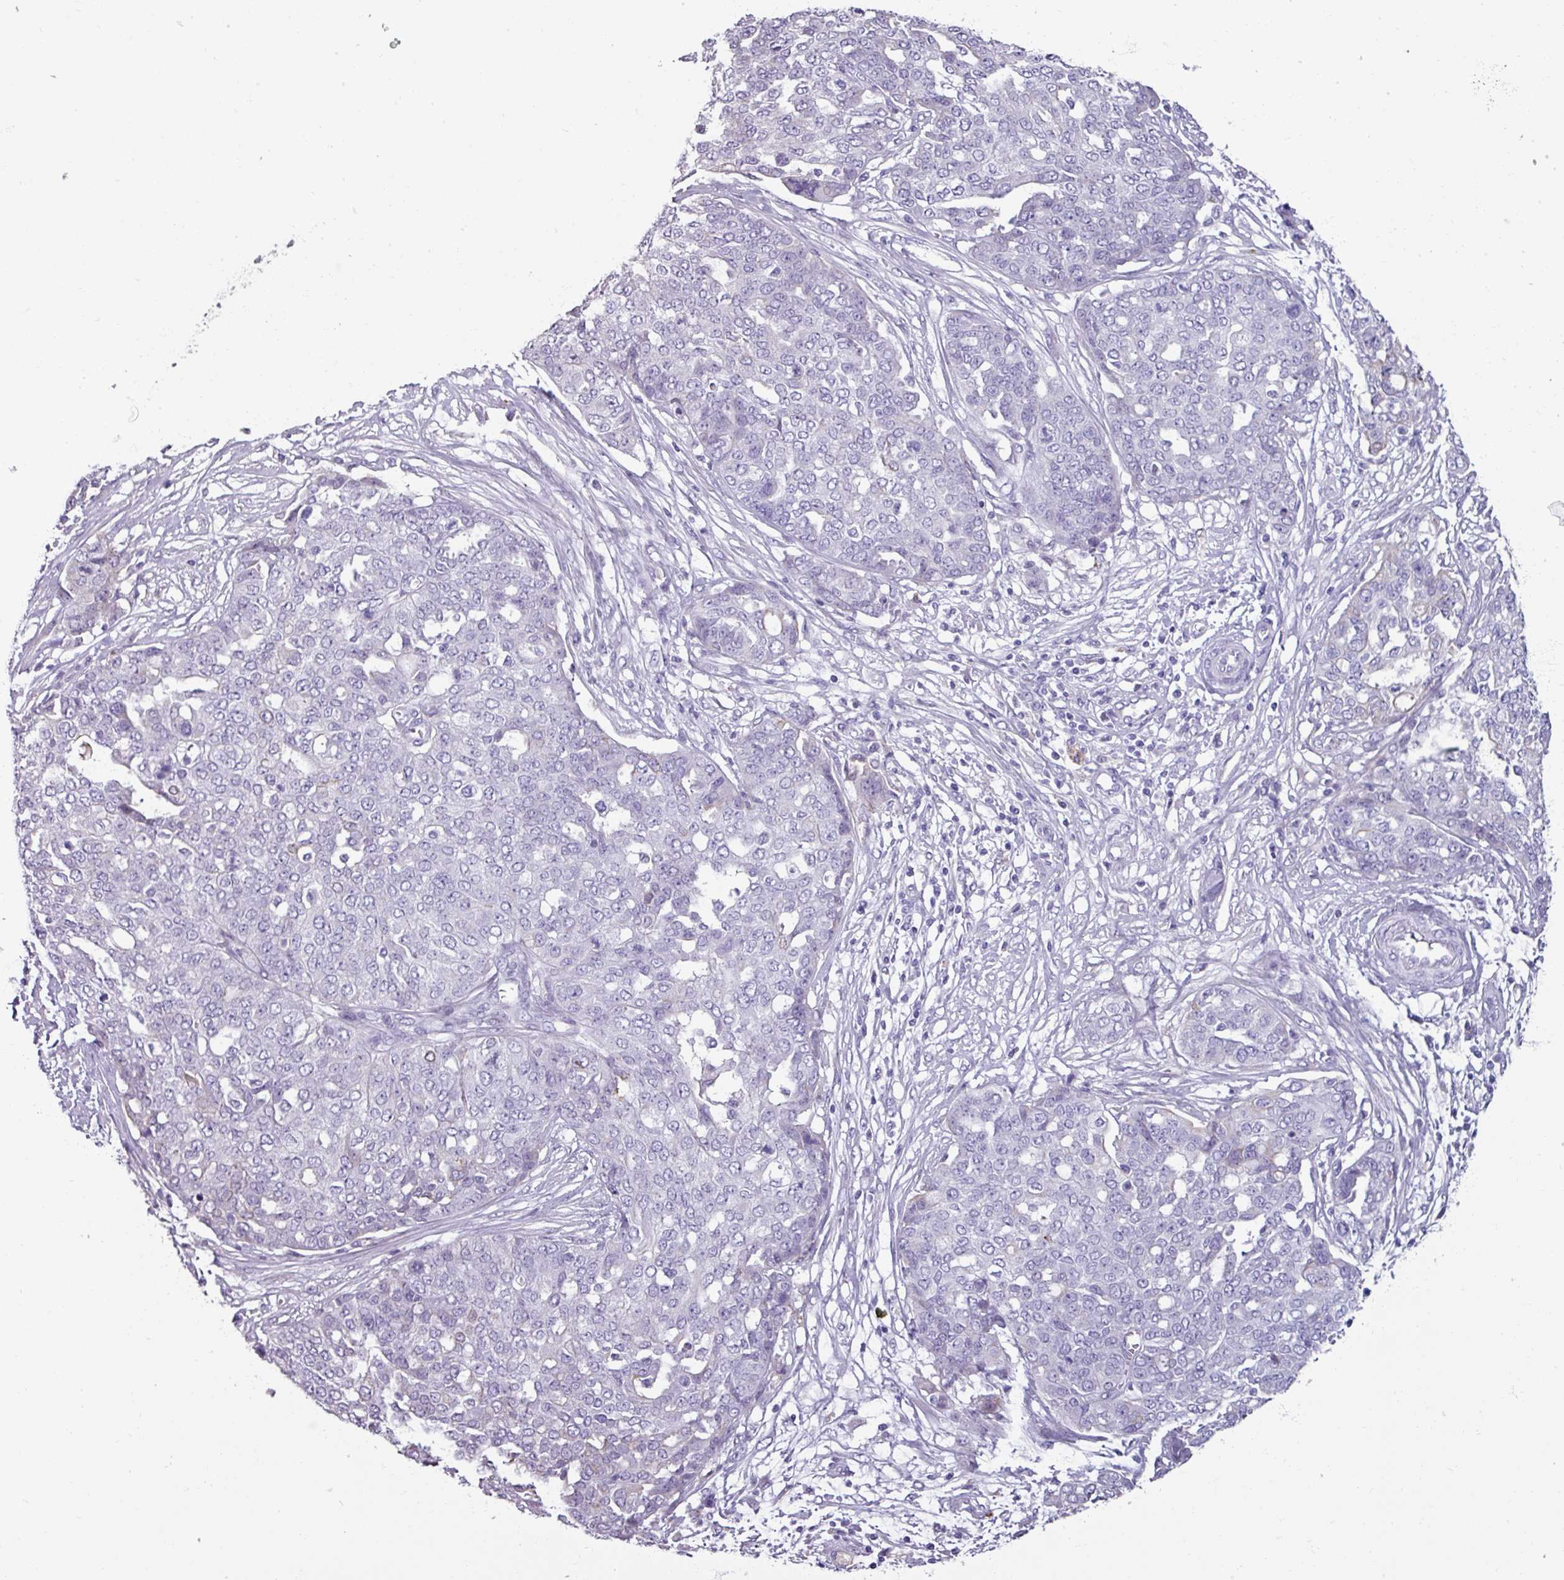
{"staining": {"intensity": "negative", "quantity": "none", "location": "none"}, "tissue": "ovarian cancer", "cell_type": "Tumor cells", "image_type": "cancer", "snomed": [{"axis": "morphology", "description": "Cystadenocarcinoma, serous, NOS"}, {"axis": "topography", "description": "Soft tissue"}, {"axis": "topography", "description": "Ovary"}], "caption": "Tumor cells are negative for protein expression in human ovarian cancer.", "gene": "SPESP1", "patient": {"sex": "female", "age": 57}}